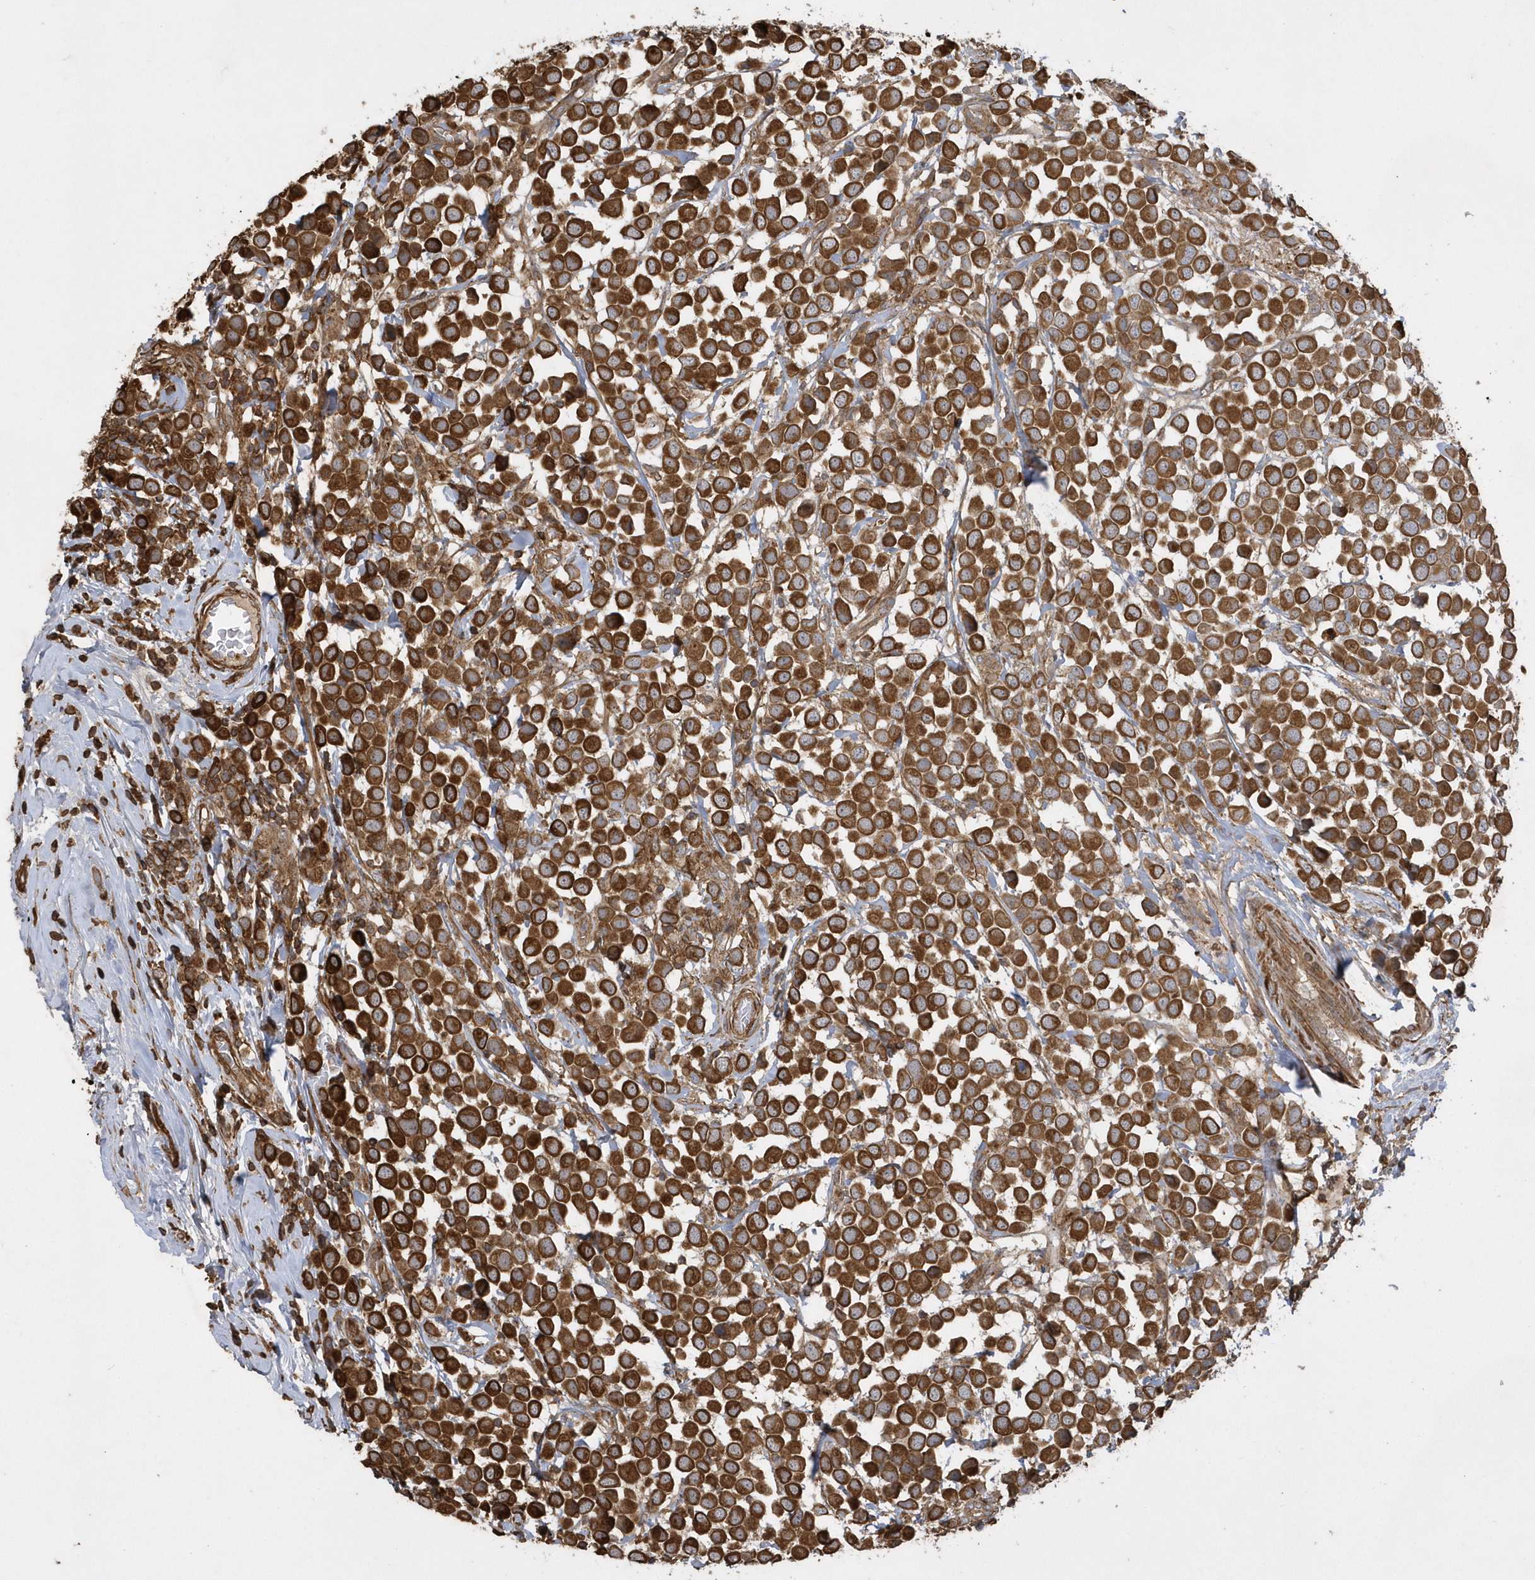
{"staining": {"intensity": "strong", "quantity": ">75%", "location": "cytoplasmic/membranous"}, "tissue": "breast cancer", "cell_type": "Tumor cells", "image_type": "cancer", "snomed": [{"axis": "morphology", "description": "Duct carcinoma"}, {"axis": "topography", "description": "Breast"}], "caption": "Breast infiltrating ductal carcinoma stained for a protein (brown) shows strong cytoplasmic/membranous positive staining in about >75% of tumor cells.", "gene": "SENP8", "patient": {"sex": "female", "age": 61}}